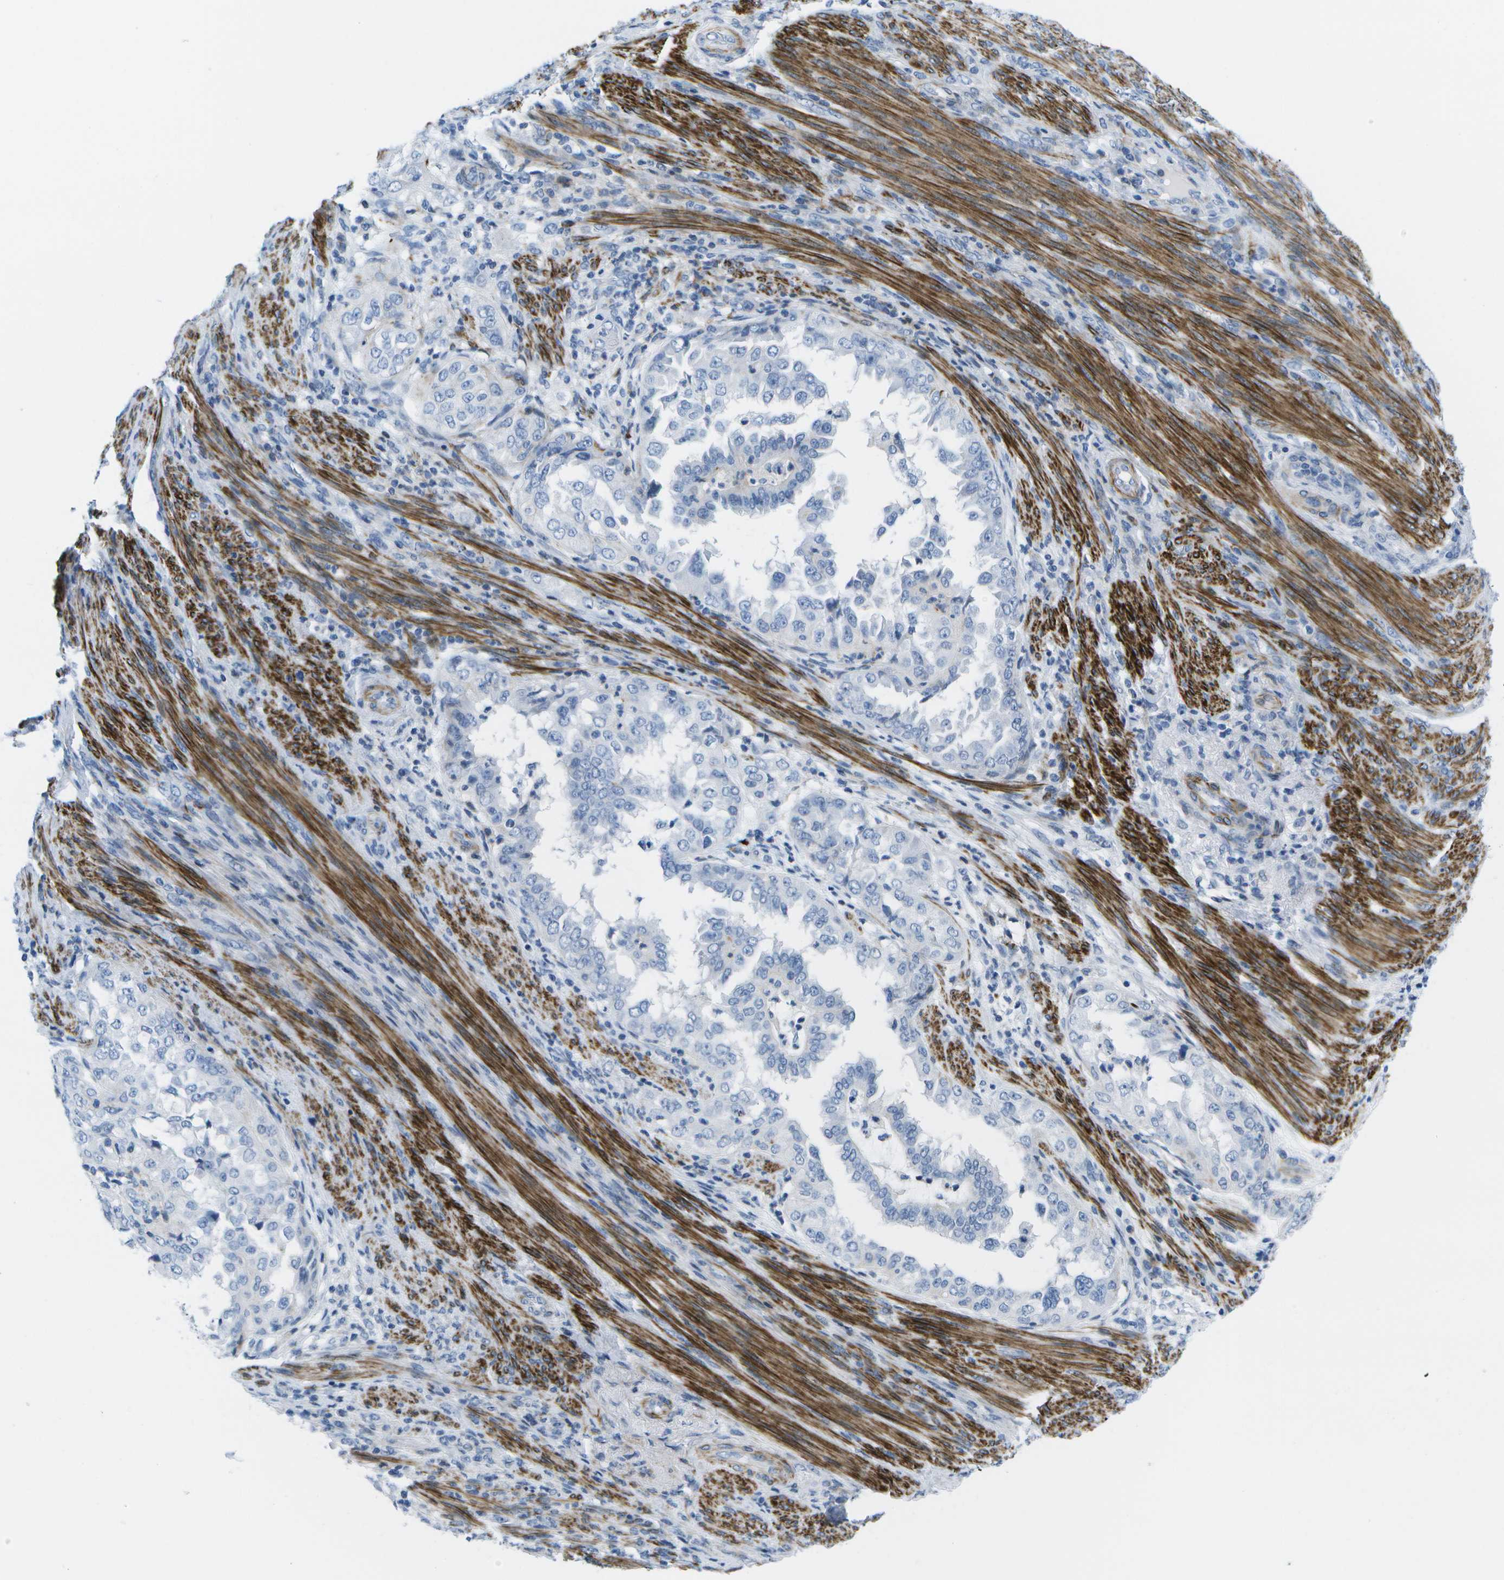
{"staining": {"intensity": "negative", "quantity": "none", "location": "none"}, "tissue": "endometrial cancer", "cell_type": "Tumor cells", "image_type": "cancer", "snomed": [{"axis": "morphology", "description": "Adenocarcinoma, NOS"}, {"axis": "topography", "description": "Endometrium"}], "caption": "IHC micrograph of human adenocarcinoma (endometrial) stained for a protein (brown), which exhibits no positivity in tumor cells.", "gene": "ADGRG6", "patient": {"sex": "female", "age": 85}}